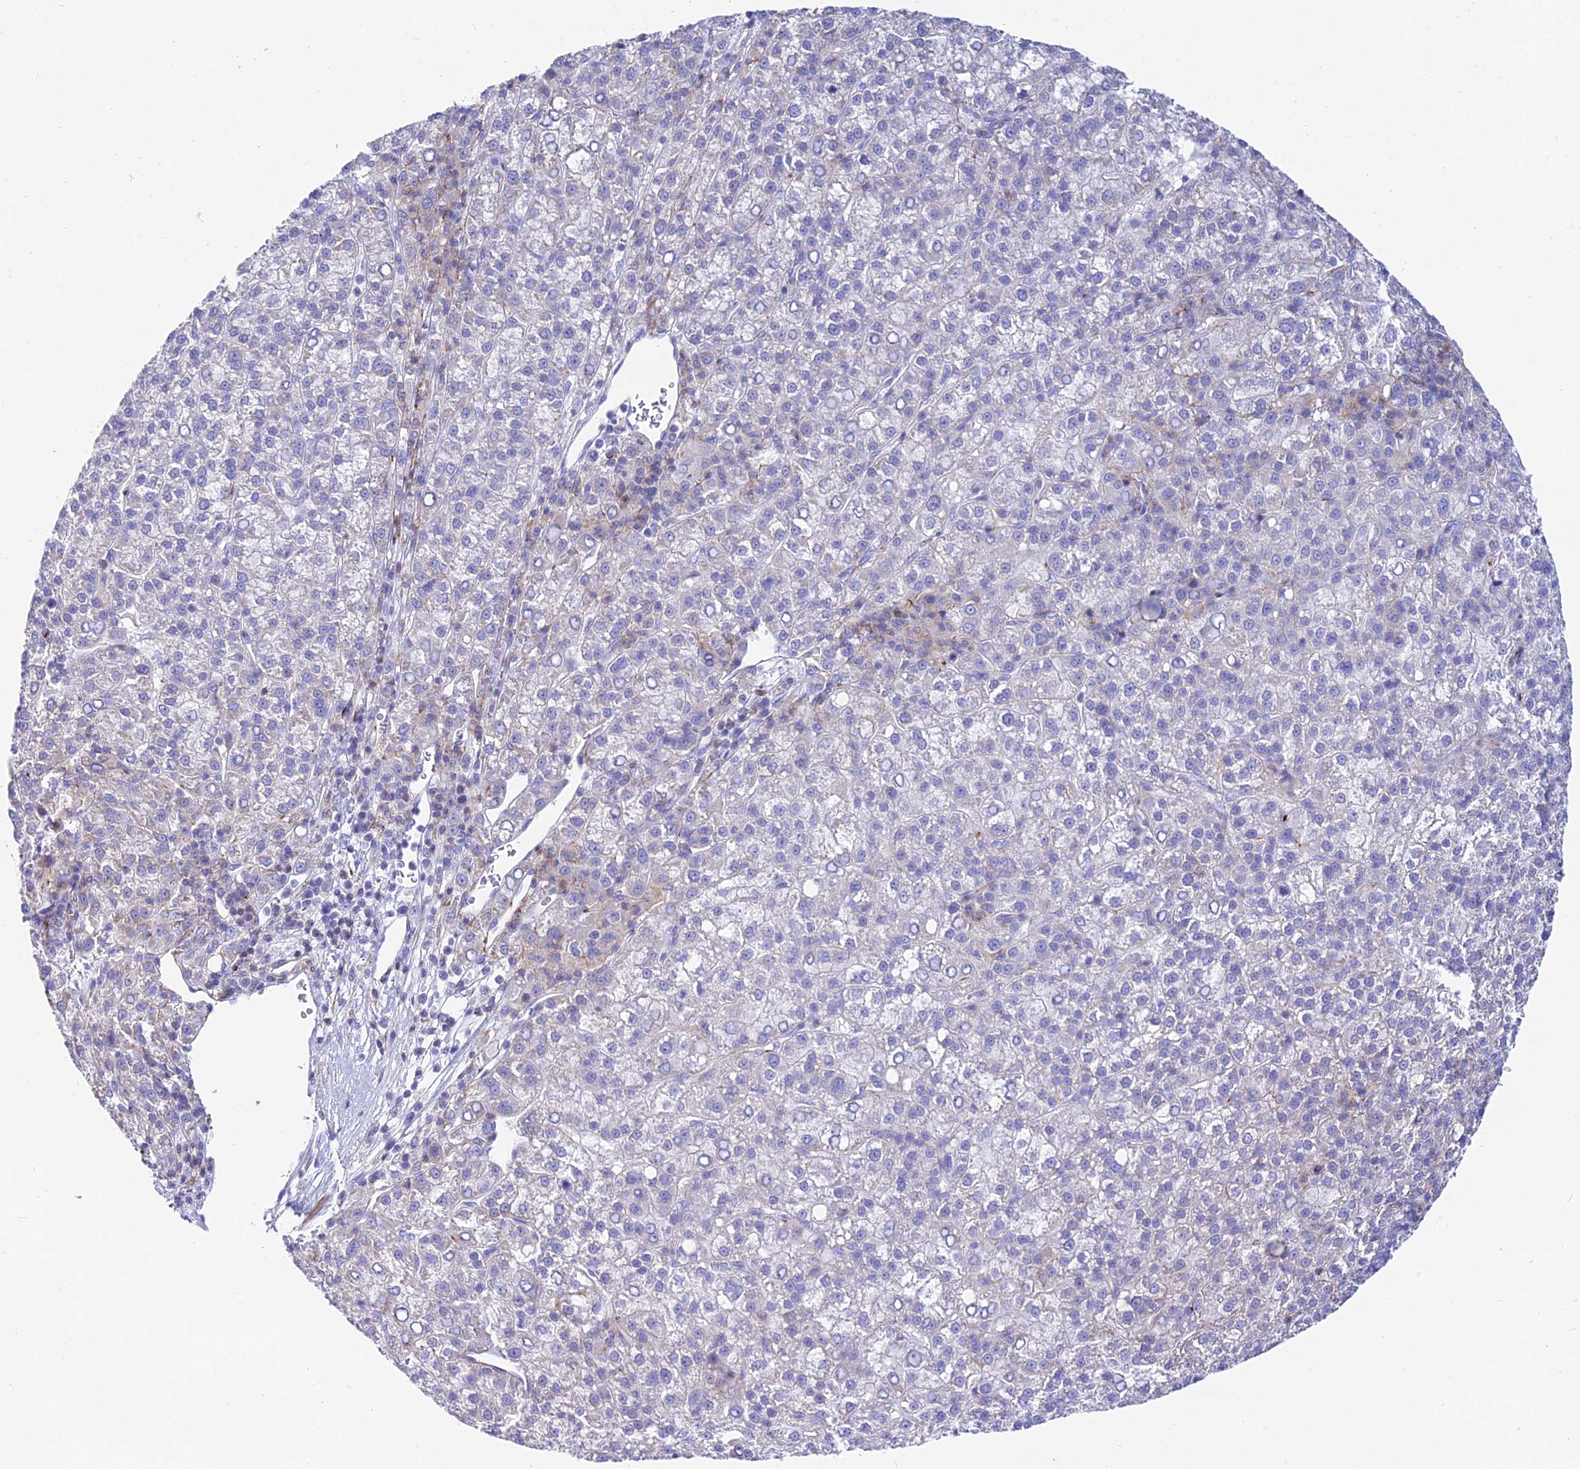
{"staining": {"intensity": "negative", "quantity": "none", "location": "none"}, "tissue": "liver cancer", "cell_type": "Tumor cells", "image_type": "cancer", "snomed": [{"axis": "morphology", "description": "Carcinoma, Hepatocellular, NOS"}, {"axis": "topography", "description": "Liver"}], "caption": "High power microscopy histopathology image of an immunohistochemistry image of liver cancer (hepatocellular carcinoma), revealing no significant positivity in tumor cells. Nuclei are stained in blue.", "gene": "DLX1", "patient": {"sex": "female", "age": 58}}